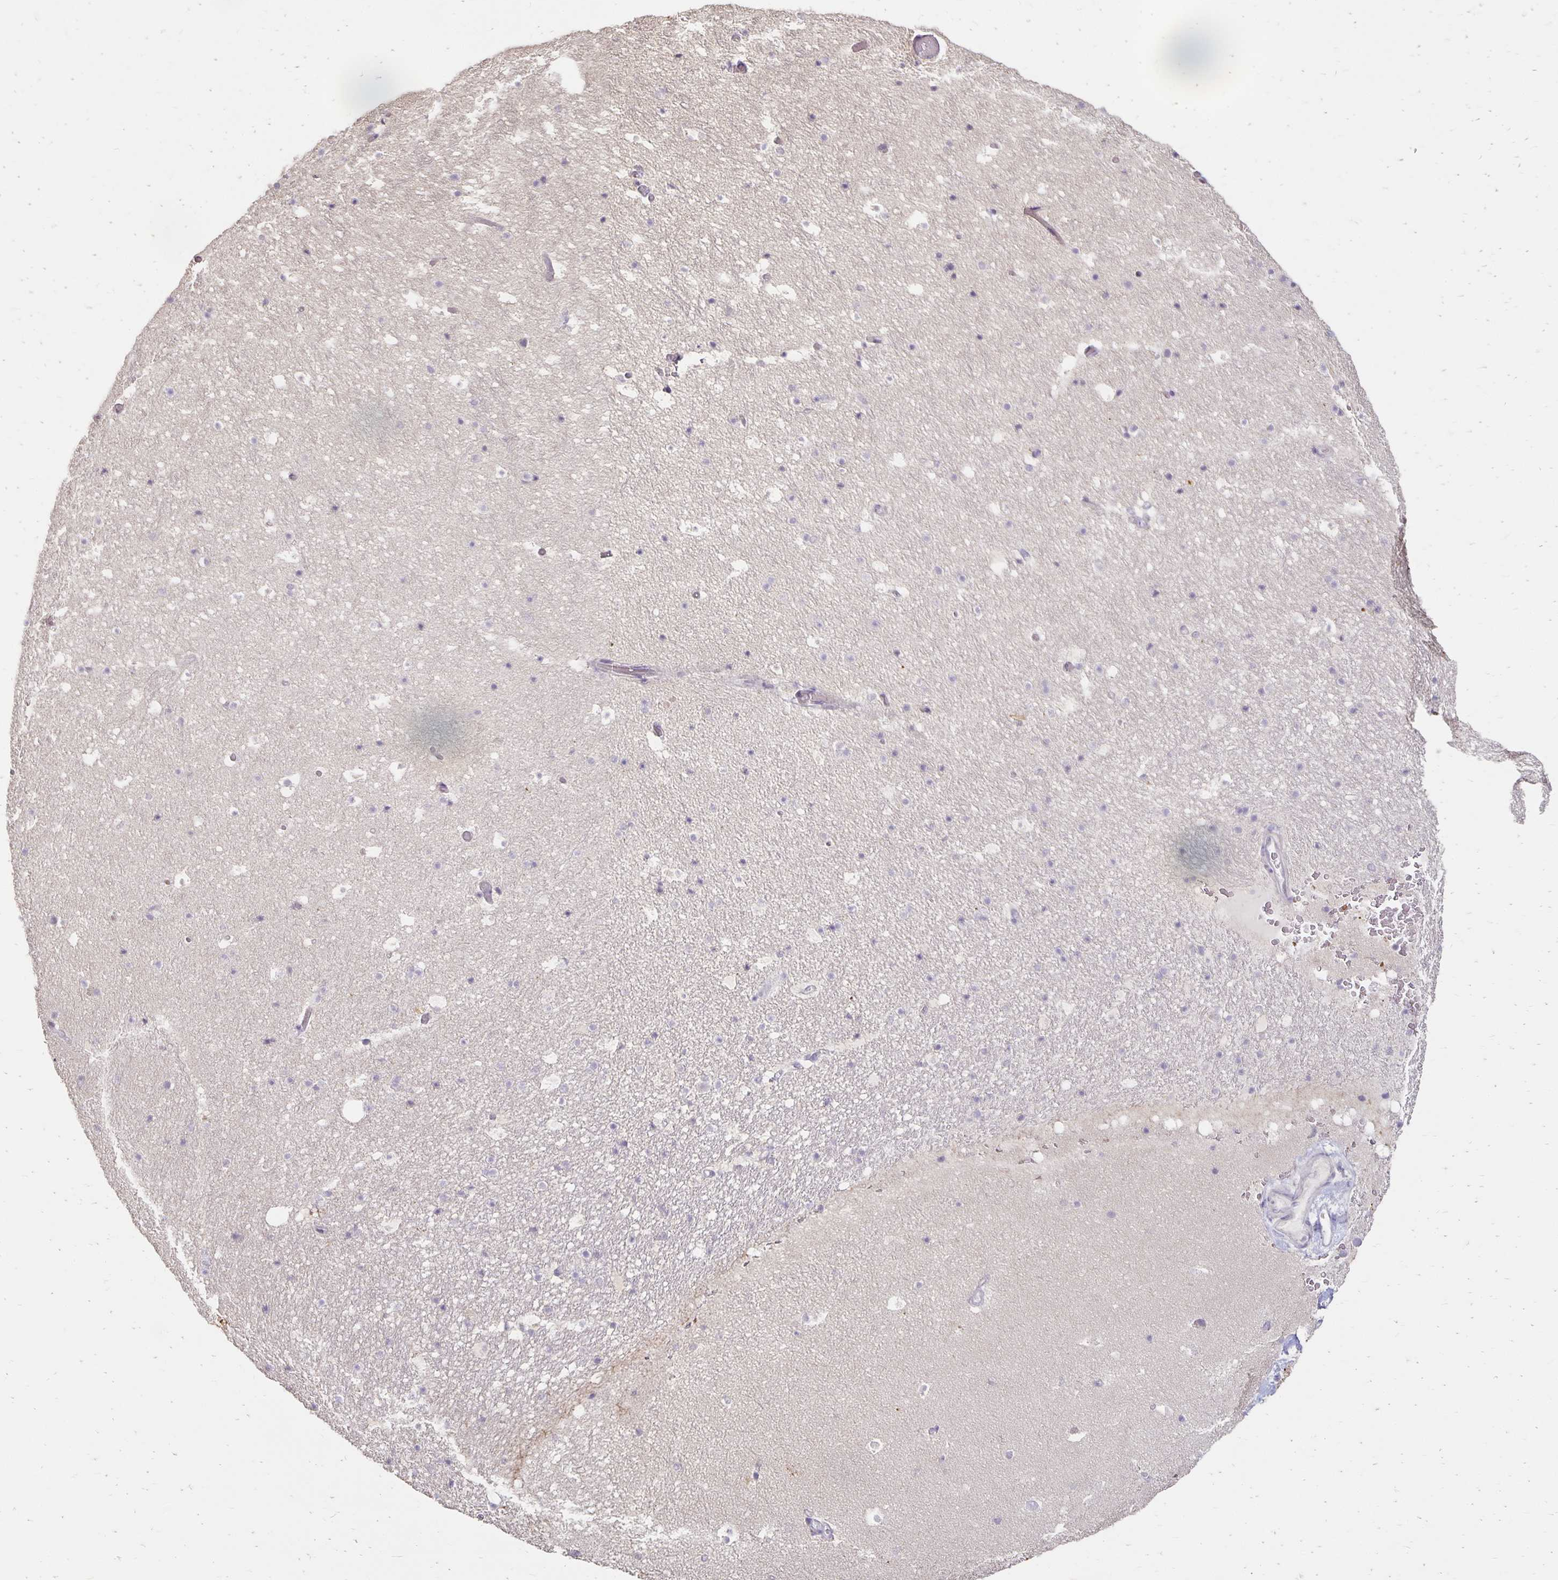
{"staining": {"intensity": "negative", "quantity": "none", "location": "none"}, "tissue": "hippocampus", "cell_type": "Glial cells", "image_type": "normal", "snomed": [{"axis": "morphology", "description": "Normal tissue, NOS"}, {"axis": "topography", "description": "Hippocampus"}], "caption": "Immunohistochemical staining of normal human hippocampus shows no significant expression in glial cells.", "gene": "CST6", "patient": {"sex": "male", "age": 26}}